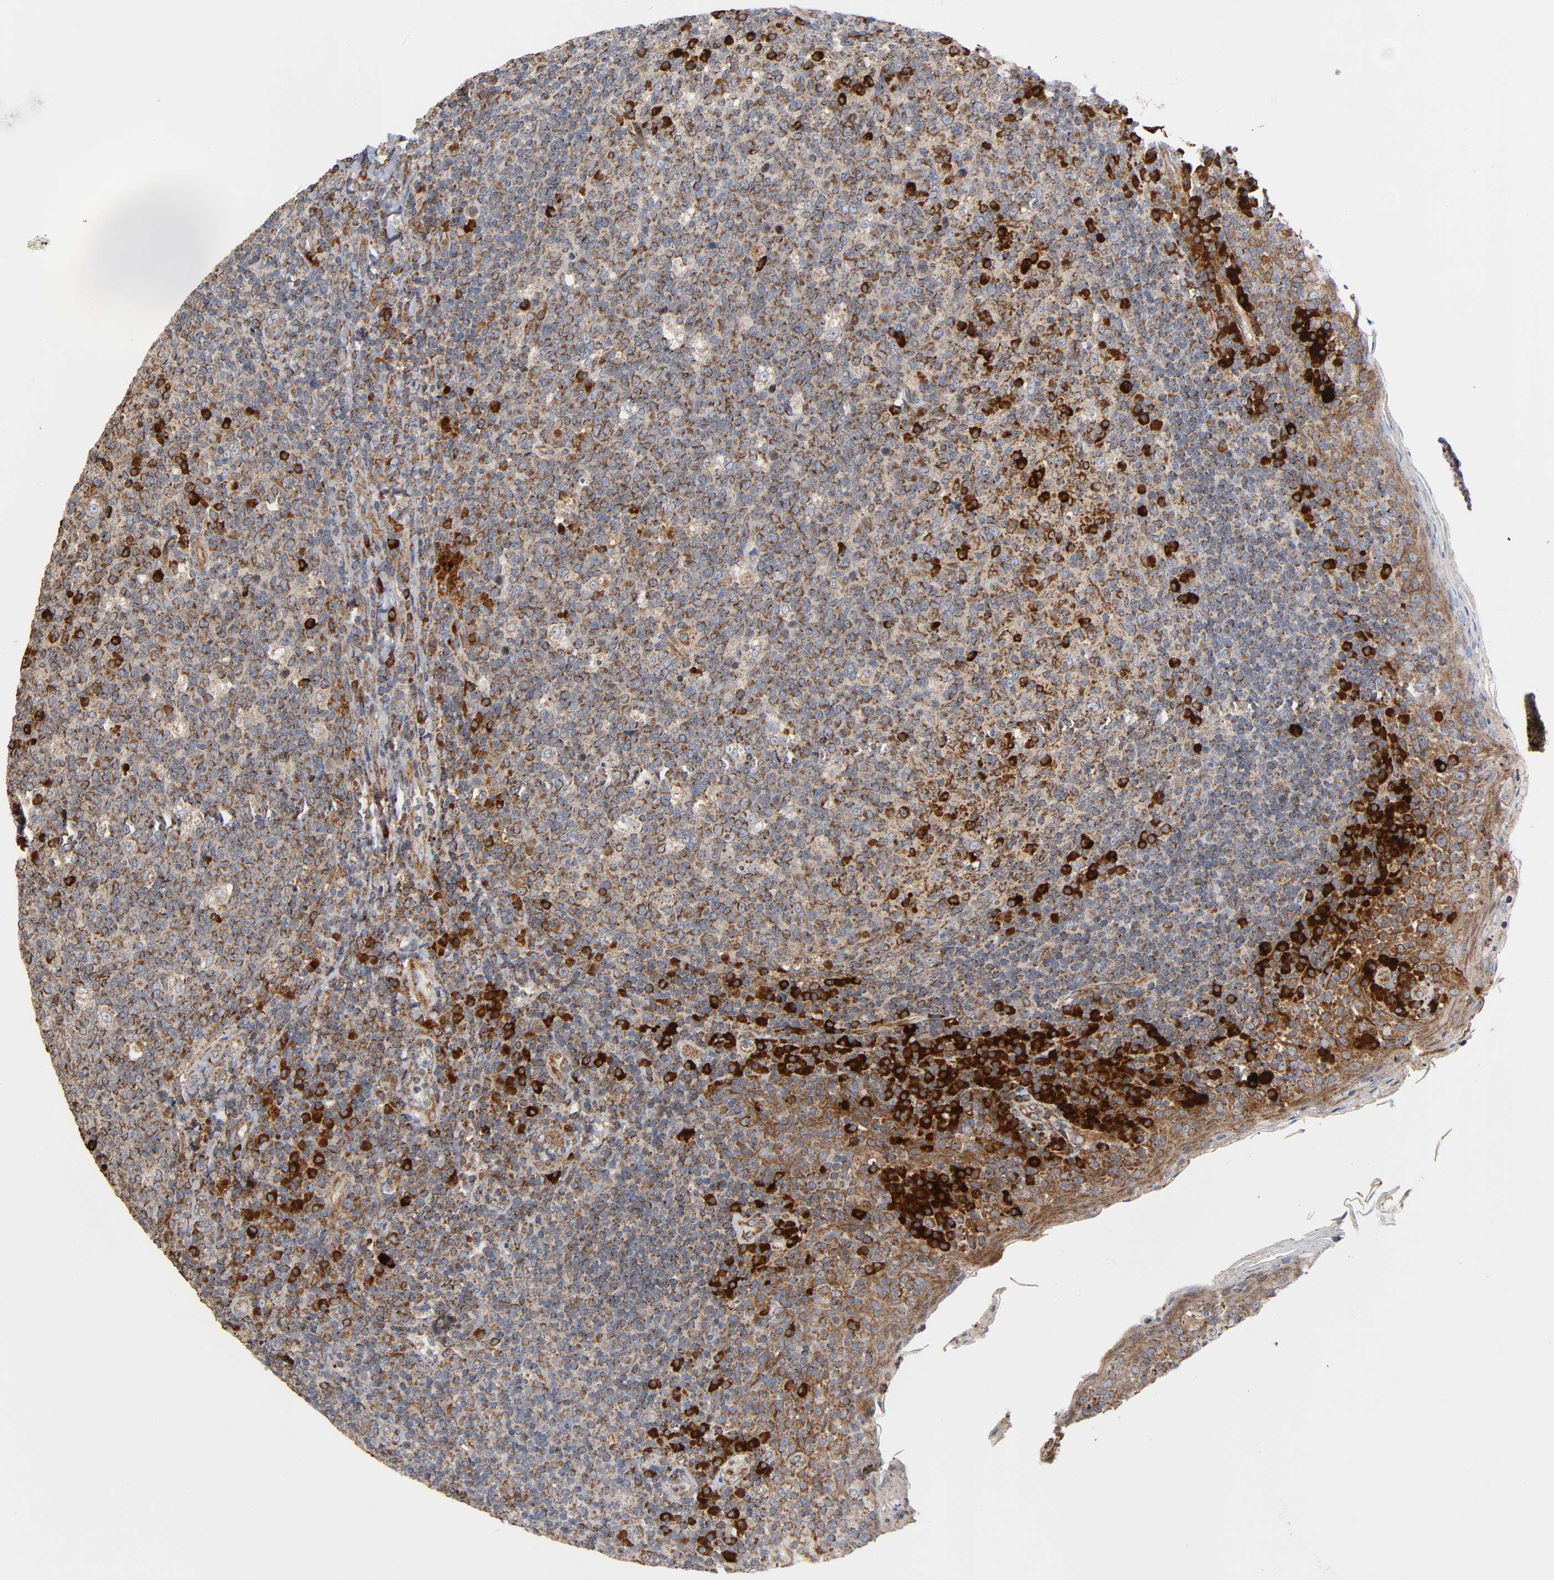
{"staining": {"intensity": "strong", "quantity": "<25%", "location": "cytoplasmic/membranous"}, "tissue": "tonsil", "cell_type": "Germinal center cells", "image_type": "normal", "snomed": [{"axis": "morphology", "description": "Normal tissue, NOS"}, {"axis": "topography", "description": "Tonsil"}], "caption": "Immunohistochemistry (IHC) of normal tonsil exhibits medium levels of strong cytoplasmic/membranous expression in approximately <25% of germinal center cells. (DAB IHC, brown staining for protein, blue staining for nuclei).", "gene": "MAP3K1", "patient": {"sex": "male", "age": 17}}